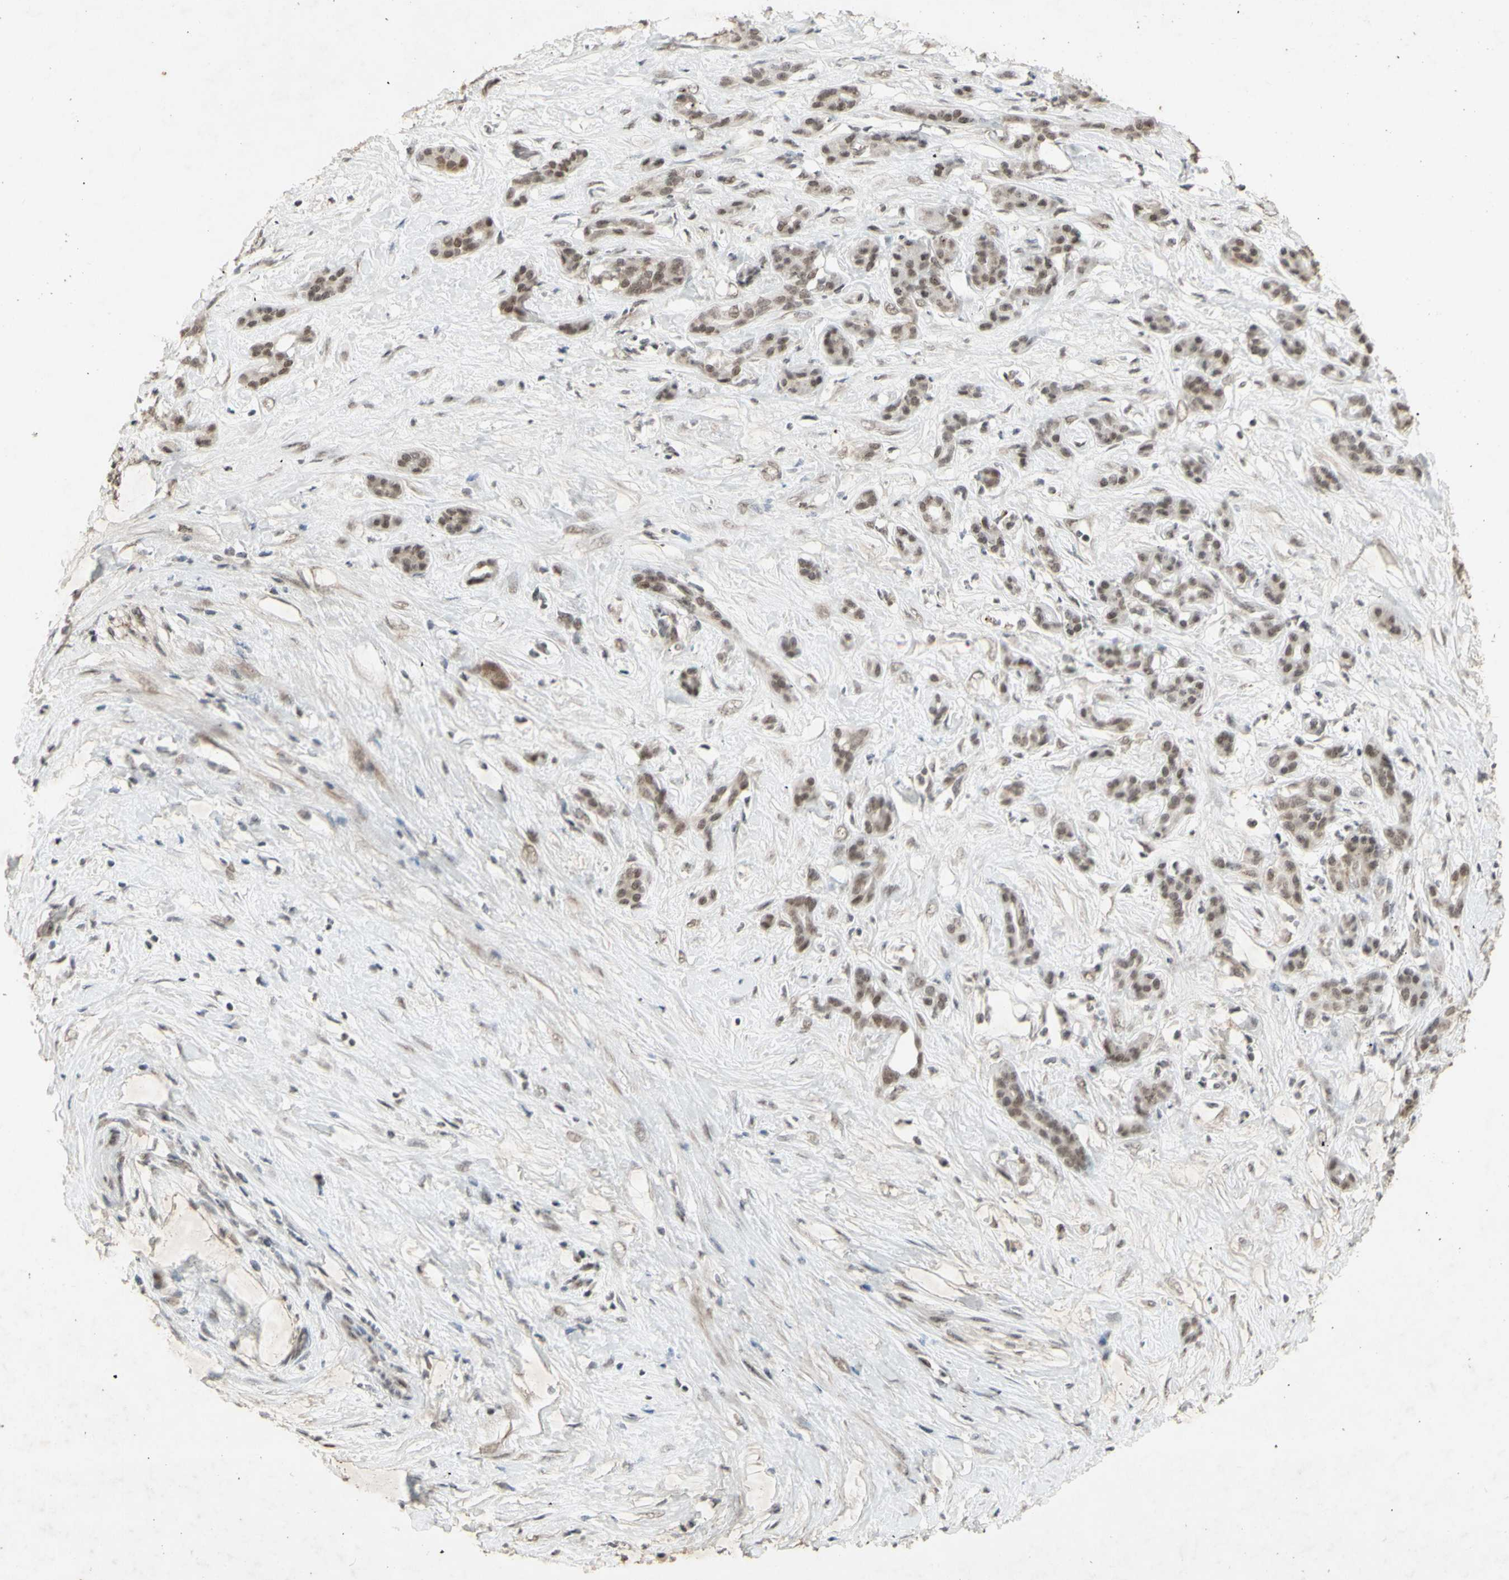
{"staining": {"intensity": "strong", "quantity": ">75%", "location": "nuclear"}, "tissue": "pancreatic cancer", "cell_type": "Tumor cells", "image_type": "cancer", "snomed": [{"axis": "morphology", "description": "Adenocarcinoma, NOS"}, {"axis": "topography", "description": "Pancreas"}], "caption": "An immunohistochemistry micrograph of tumor tissue is shown. Protein staining in brown labels strong nuclear positivity in adenocarcinoma (pancreatic) within tumor cells.", "gene": "CENPB", "patient": {"sex": "male", "age": 41}}